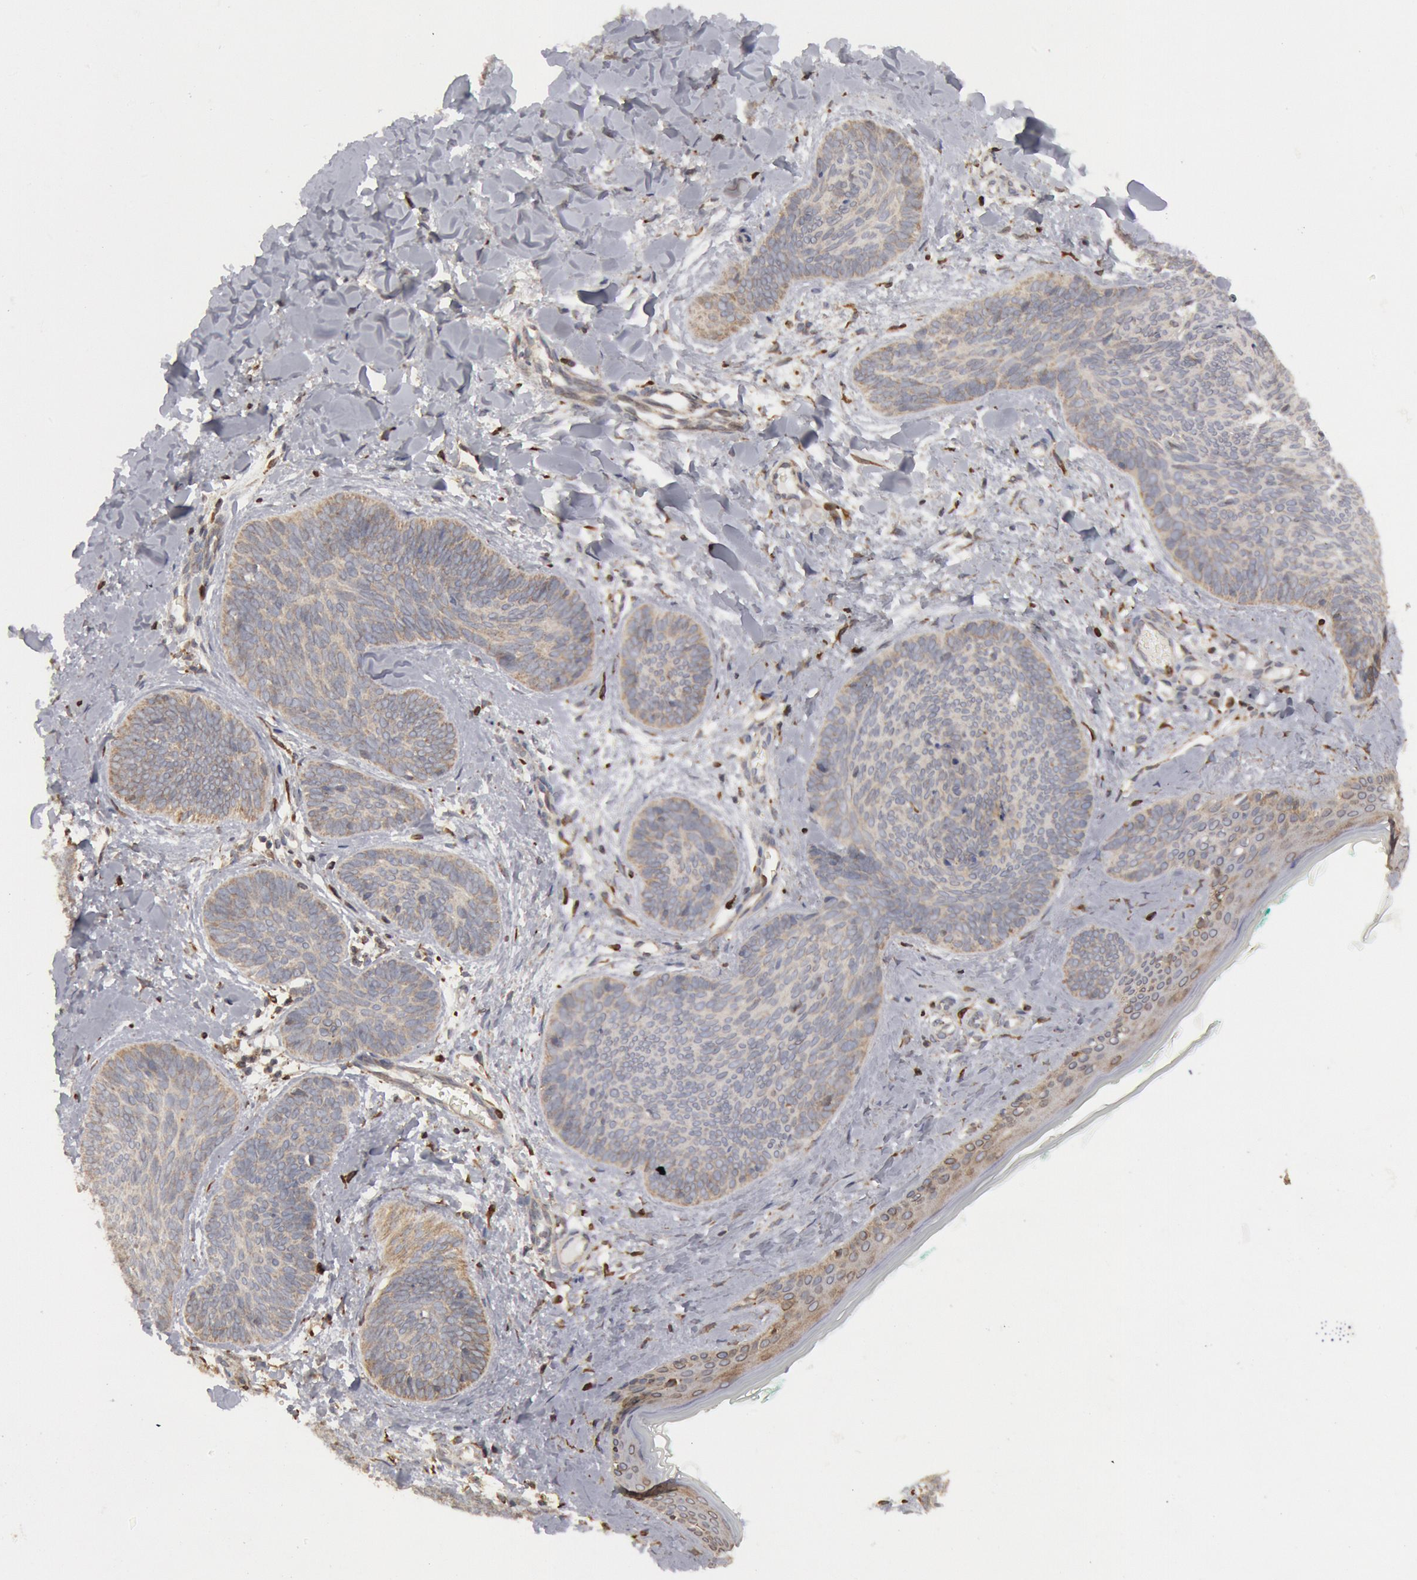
{"staining": {"intensity": "negative", "quantity": "none", "location": "none"}, "tissue": "skin cancer", "cell_type": "Tumor cells", "image_type": "cancer", "snomed": [{"axis": "morphology", "description": "Basal cell carcinoma"}, {"axis": "topography", "description": "Skin"}], "caption": "This micrograph is of skin cancer stained with immunohistochemistry (IHC) to label a protein in brown with the nuclei are counter-stained blue. There is no positivity in tumor cells. (DAB immunohistochemistry, high magnification).", "gene": "OSBPL8", "patient": {"sex": "female", "age": 81}}